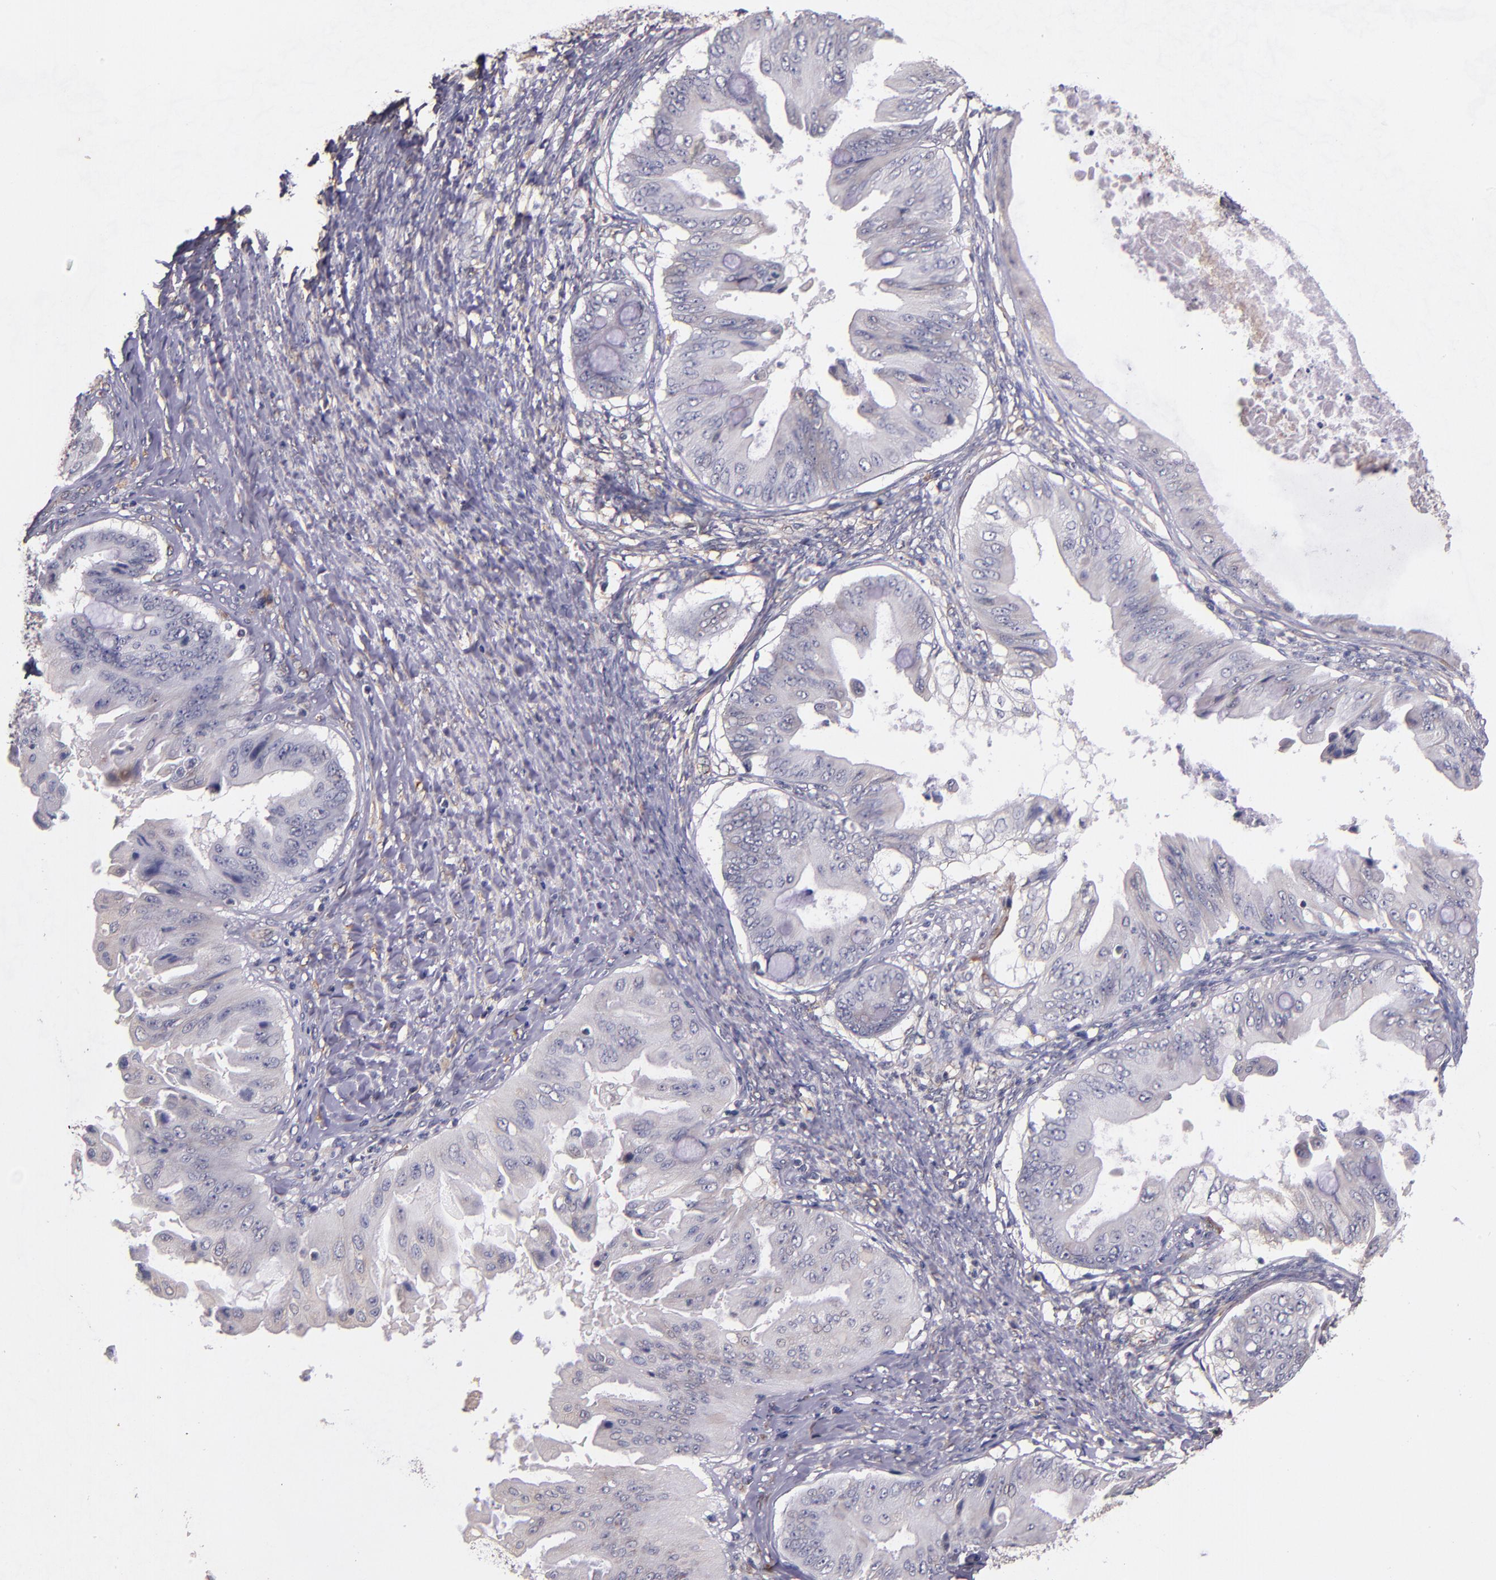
{"staining": {"intensity": "weak", "quantity": "<25%", "location": "cytoplasmic/membranous"}, "tissue": "ovarian cancer", "cell_type": "Tumor cells", "image_type": "cancer", "snomed": [{"axis": "morphology", "description": "Cystadenocarcinoma, mucinous, NOS"}, {"axis": "topography", "description": "Ovary"}], "caption": "Tumor cells are negative for protein expression in human mucinous cystadenocarcinoma (ovarian). (DAB (3,3'-diaminobenzidine) IHC with hematoxylin counter stain).", "gene": "PRAF2", "patient": {"sex": "female", "age": 37}}